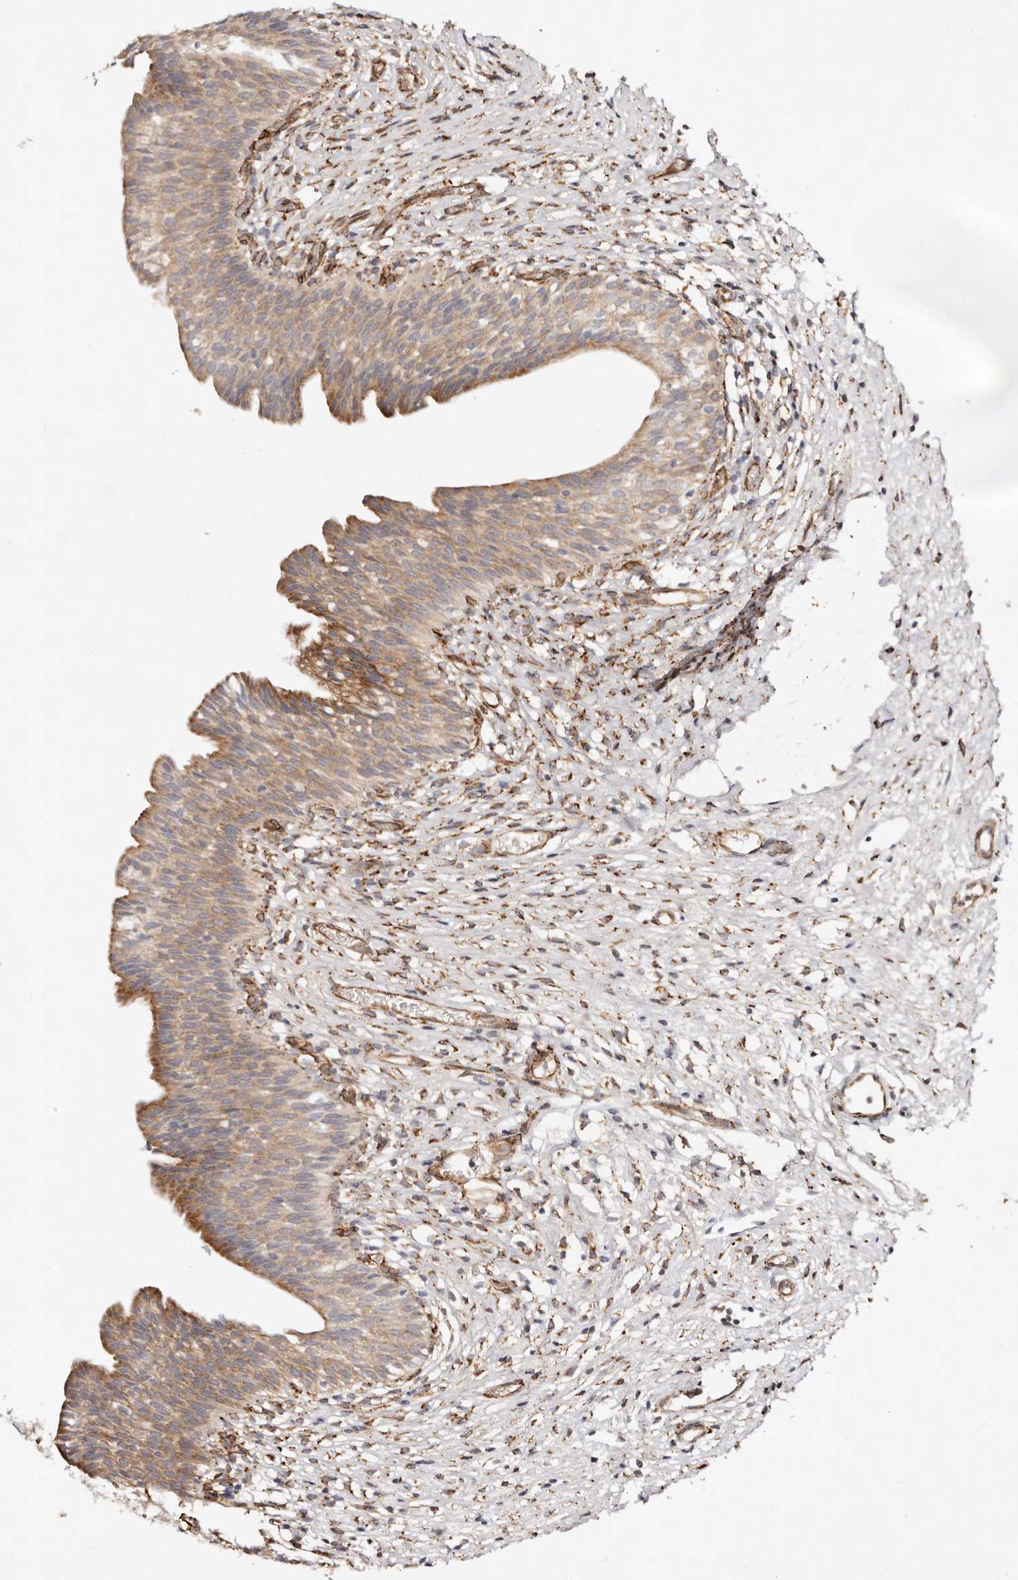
{"staining": {"intensity": "moderate", "quantity": ">75%", "location": "cytoplasmic/membranous"}, "tissue": "urinary bladder", "cell_type": "Urothelial cells", "image_type": "normal", "snomed": [{"axis": "morphology", "description": "Normal tissue, NOS"}, {"axis": "topography", "description": "Urinary bladder"}], "caption": "Urinary bladder stained with immunohistochemistry (IHC) reveals moderate cytoplasmic/membranous staining in approximately >75% of urothelial cells.", "gene": "SERPINH1", "patient": {"sex": "male", "age": 1}}